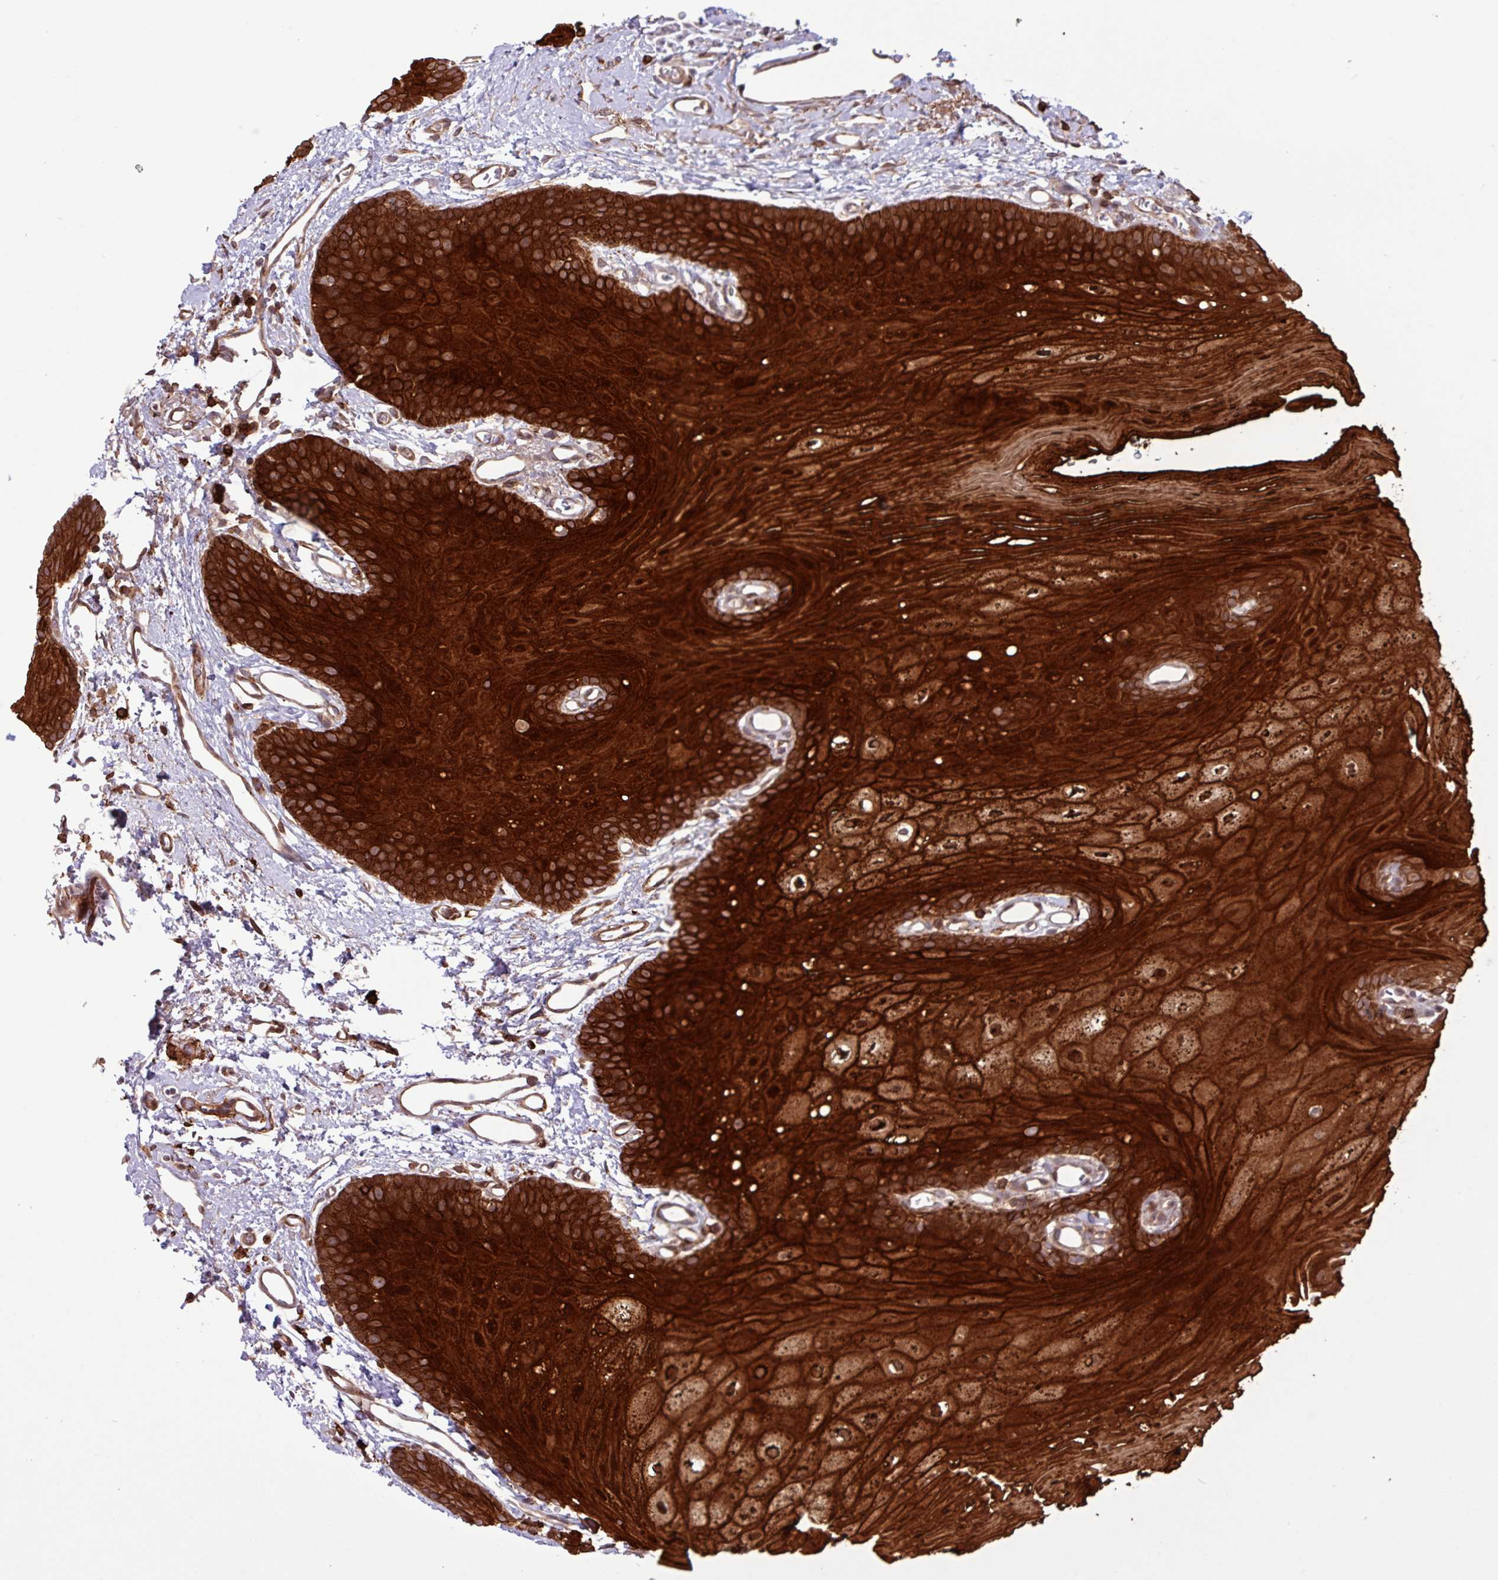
{"staining": {"intensity": "strong", "quantity": ">75%", "location": "cytoplasmic/membranous,nuclear"}, "tissue": "oral mucosa", "cell_type": "Squamous epithelial cells", "image_type": "normal", "snomed": [{"axis": "morphology", "description": "Normal tissue, NOS"}, {"axis": "morphology", "description": "Squamous cell carcinoma, NOS"}, {"axis": "topography", "description": "Oral tissue"}, {"axis": "topography", "description": "Head-Neck"}], "caption": "Immunohistochemistry (IHC) (DAB (3,3'-diaminobenzidine)) staining of normal human oral mucosa demonstrates strong cytoplasmic/membranous,nuclear protein positivity in approximately >75% of squamous epithelial cells.", "gene": "CNTRL", "patient": {"sex": "female", "age": 81}}